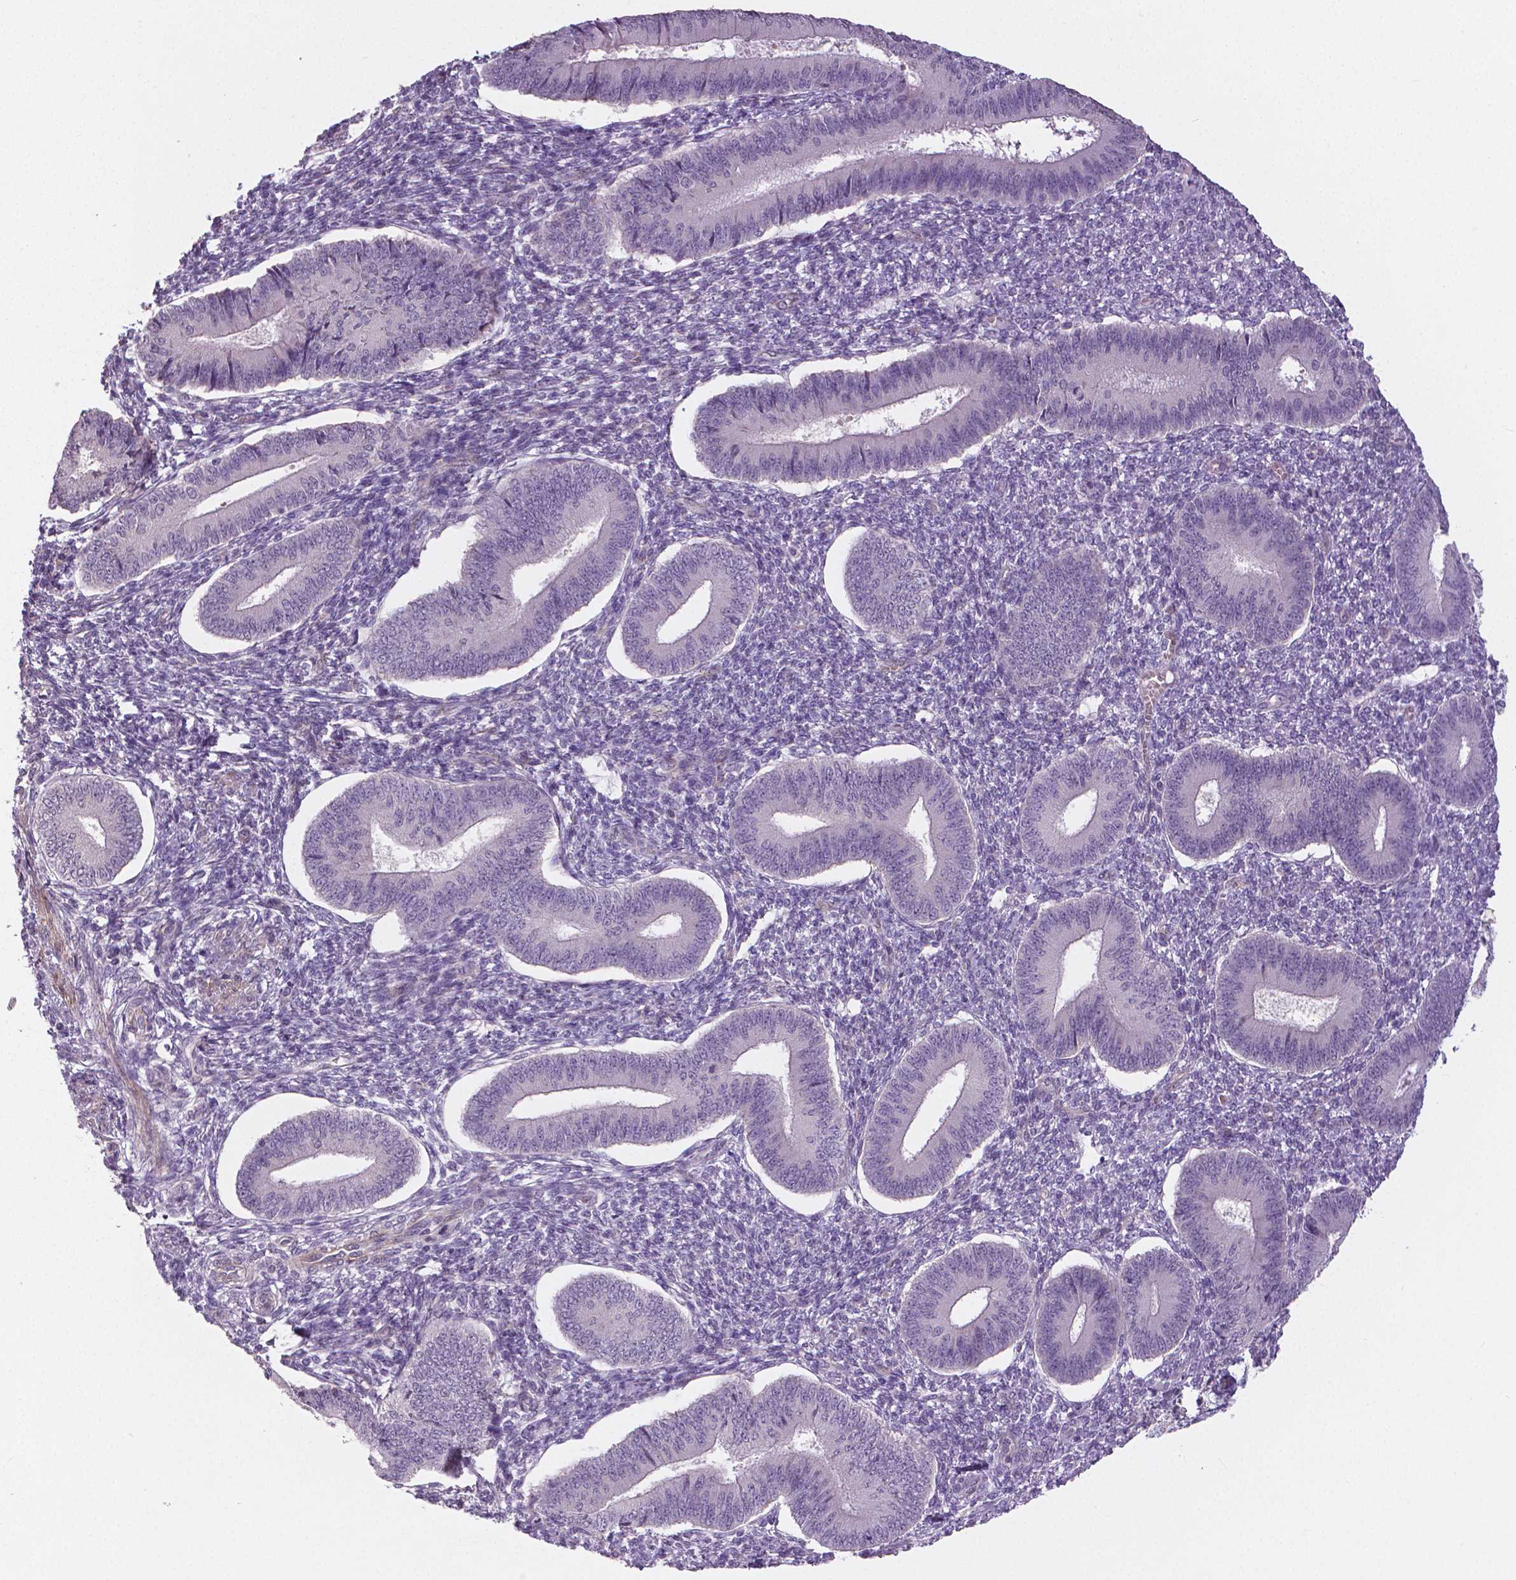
{"staining": {"intensity": "negative", "quantity": "none", "location": "none"}, "tissue": "endometrium", "cell_type": "Cells in endometrial stroma", "image_type": "normal", "snomed": [{"axis": "morphology", "description": "Normal tissue, NOS"}, {"axis": "topography", "description": "Endometrium"}], "caption": "Immunohistochemistry of unremarkable endometrium shows no positivity in cells in endometrial stroma.", "gene": "FLT1", "patient": {"sex": "female", "age": 42}}